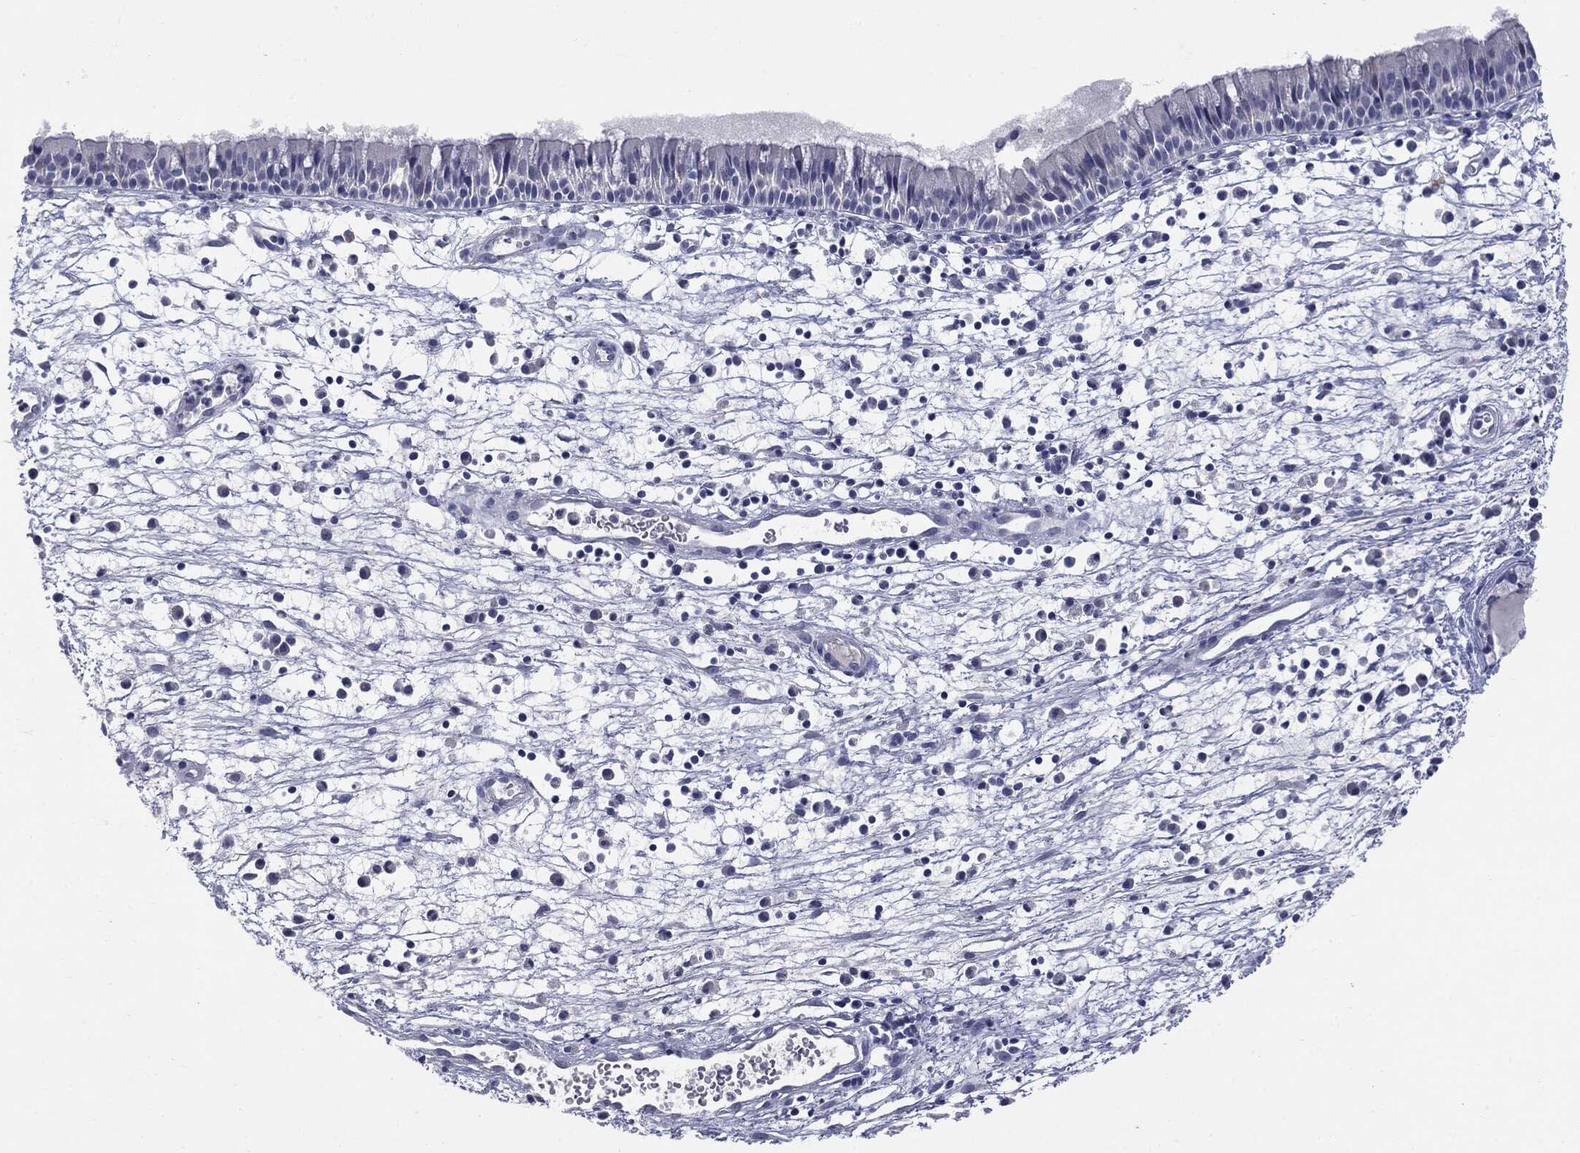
{"staining": {"intensity": "negative", "quantity": "none", "location": "none"}, "tissue": "nasopharynx", "cell_type": "Respiratory epithelial cells", "image_type": "normal", "snomed": [{"axis": "morphology", "description": "Normal tissue, NOS"}, {"axis": "topography", "description": "Nasopharynx"}], "caption": "Immunohistochemistry (IHC) image of unremarkable nasopharynx: nasopharynx stained with DAB reveals no significant protein staining in respiratory epithelial cells. (DAB immunohistochemistry (IHC) with hematoxylin counter stain).", "gene": "TSHB", "patient": {"sex": "male", "age": 58}}